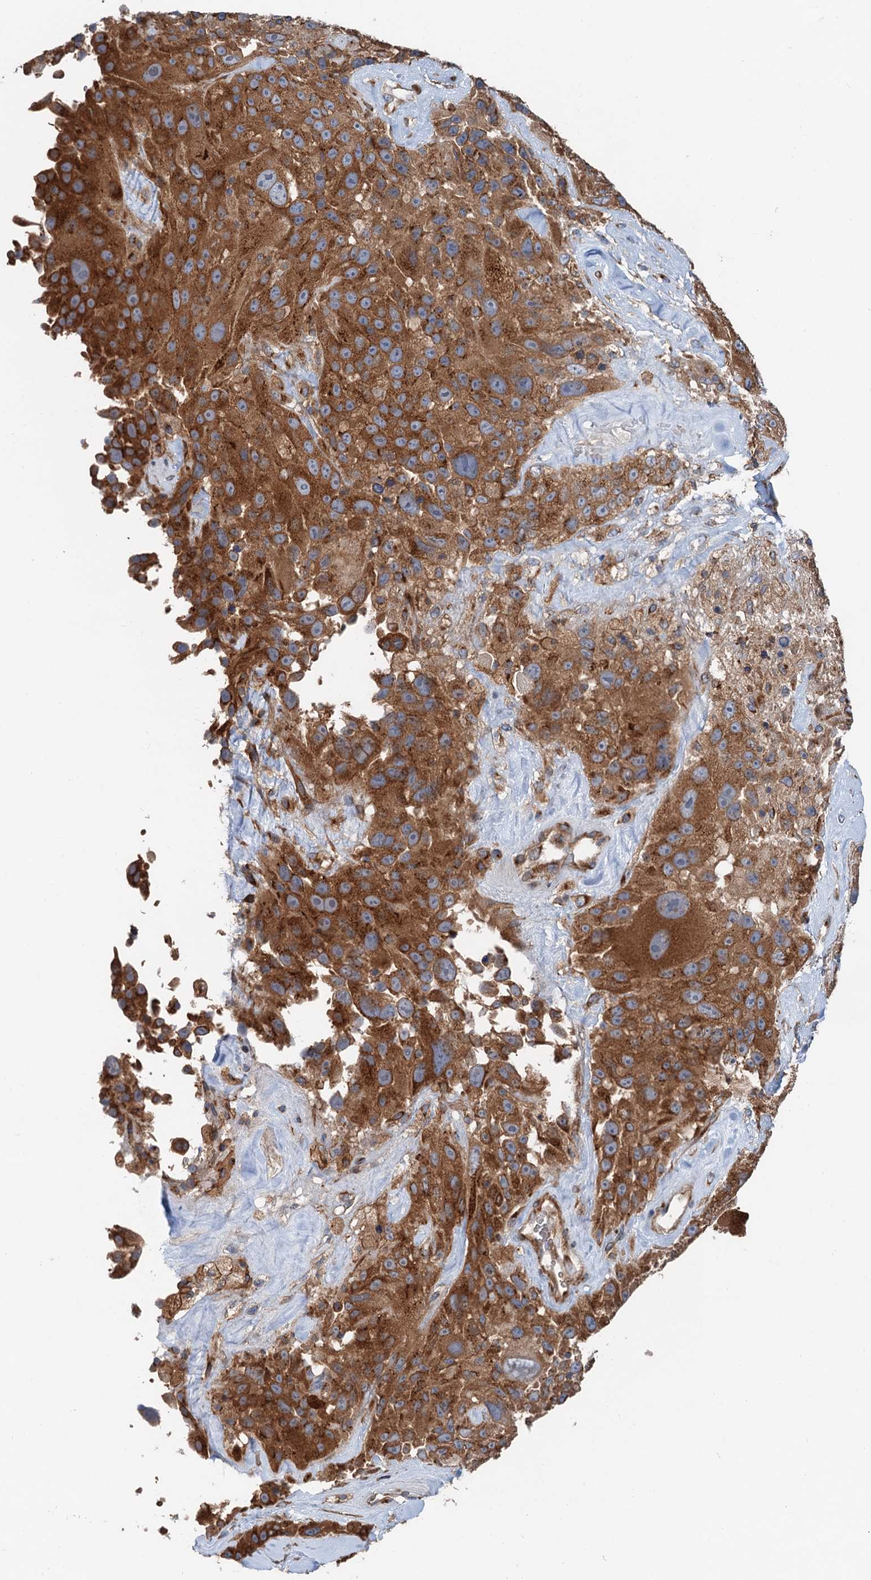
{"staining": {"intensity": "strong", "quantity": ">75%", "location": "cytoplasmic/membranous"}, "tissue": "melanoma", "cell_type": "Tumor cells", "image_type": "cancer", "snomed": [{"axis": "morphology", "description": "Malignant melanoma, Metastatic site"}, {"axis": "topography", "description": "Lymph node"}], "caption": "Melanoma was stained to show a protein in brown. There is high levels of strong cytoplasmic/membranous expression in about >75% of tumor cells.", "gene": "ANKRD26", "patient": {"sex": "male", "age": 62}}